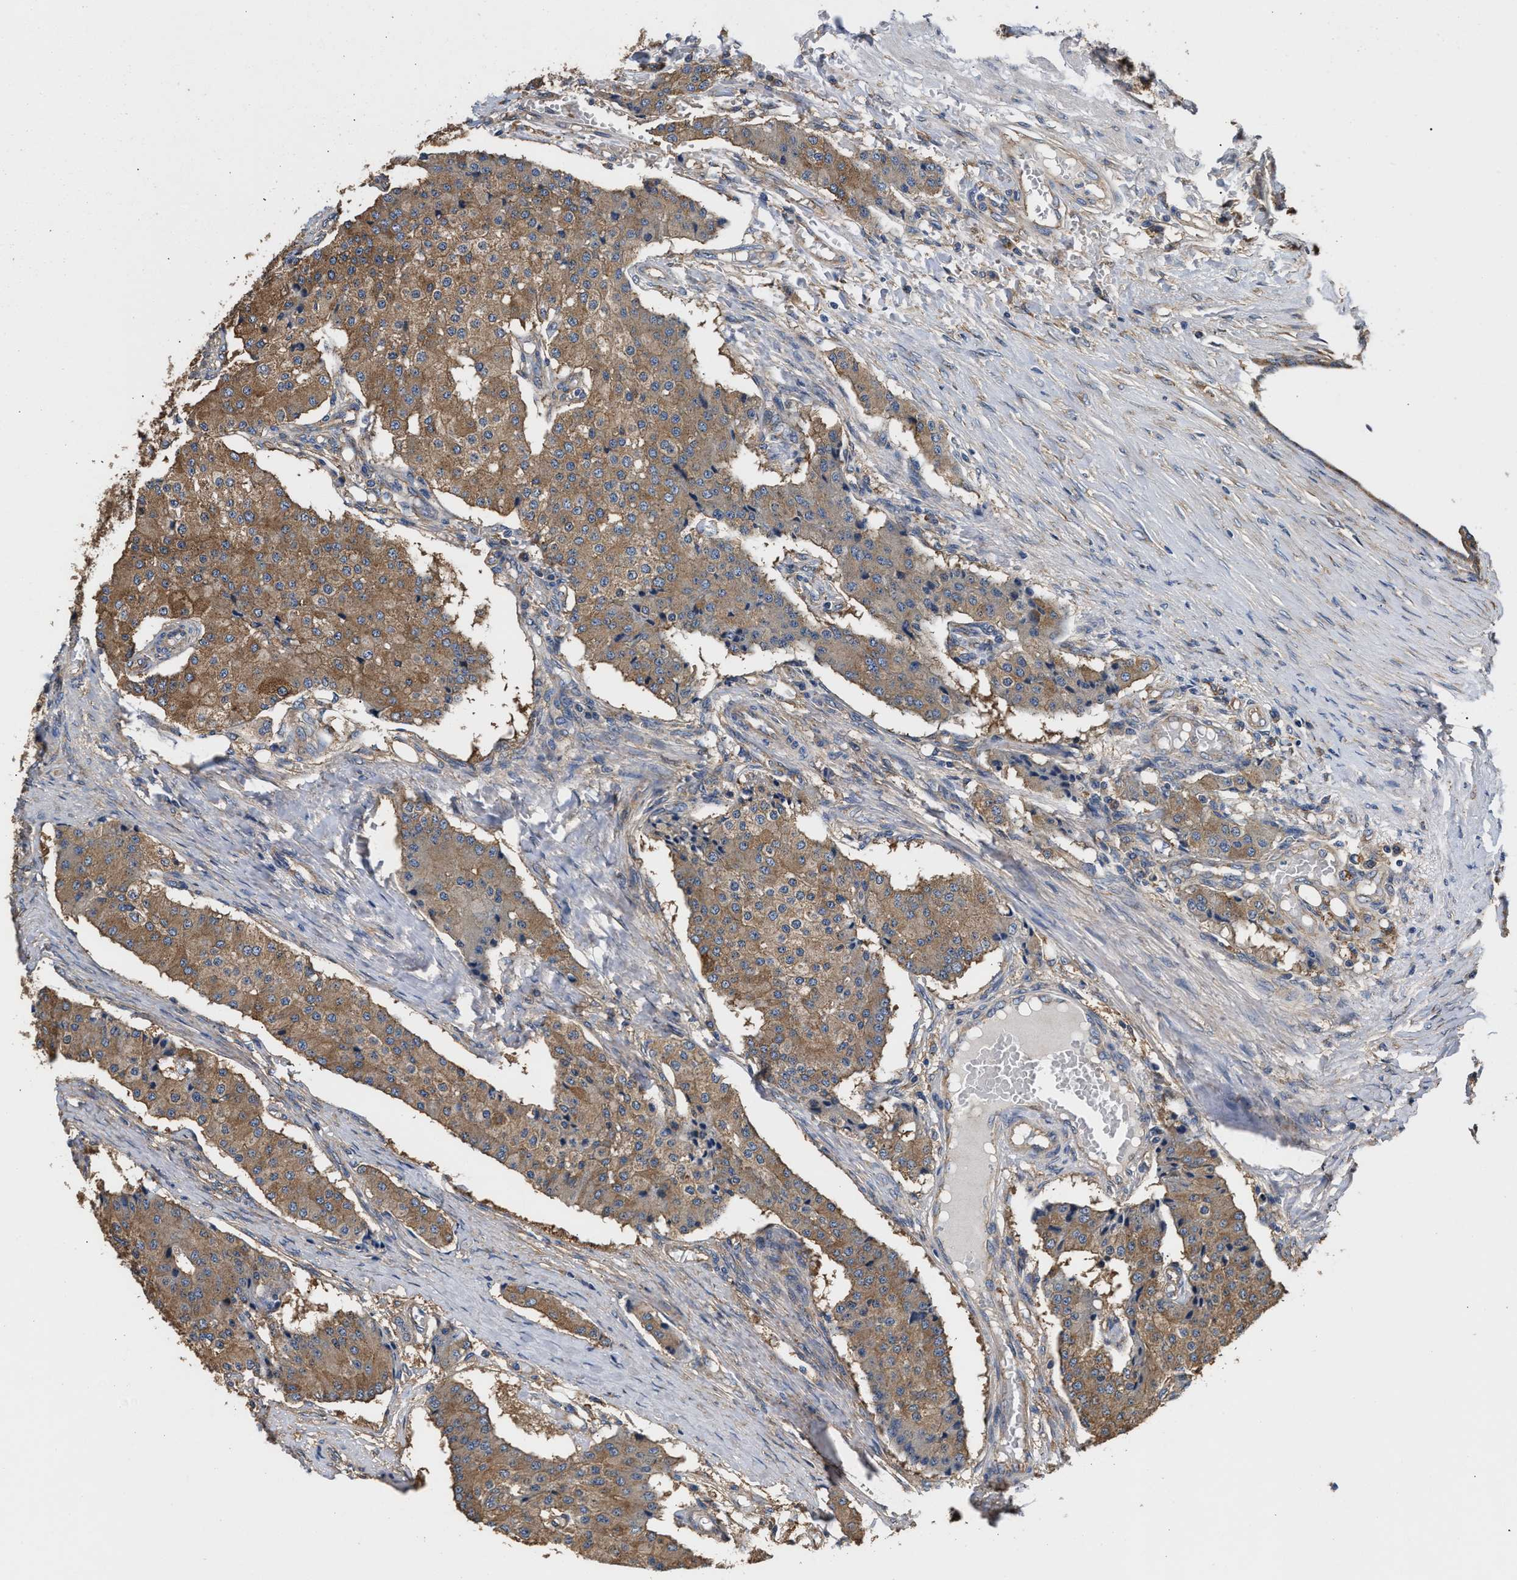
{"staining": {"intensity": "moderate", "quantity": ">75%", "location": "cytoplasmic/membranous"}, "tissue": "carcinoid", "cell_type": "Tumor cells", "image_type": "cancer", "snomed": [{"axis": "morphology", "description": "Carcinoid, malignant, NOS"}, {"axis": "topography", "description": "Colon"}], "caption": "The micrograph exhibits staining of carcinoid (malignant), revealing moderate cytoplasmic/membranous protein positivity (brown color) within tumor cells. Ihc stains the protein in brown and the nuclei are stained blue.", "gene": "KLB", "patient": {"sex": "female", "age": 52}}